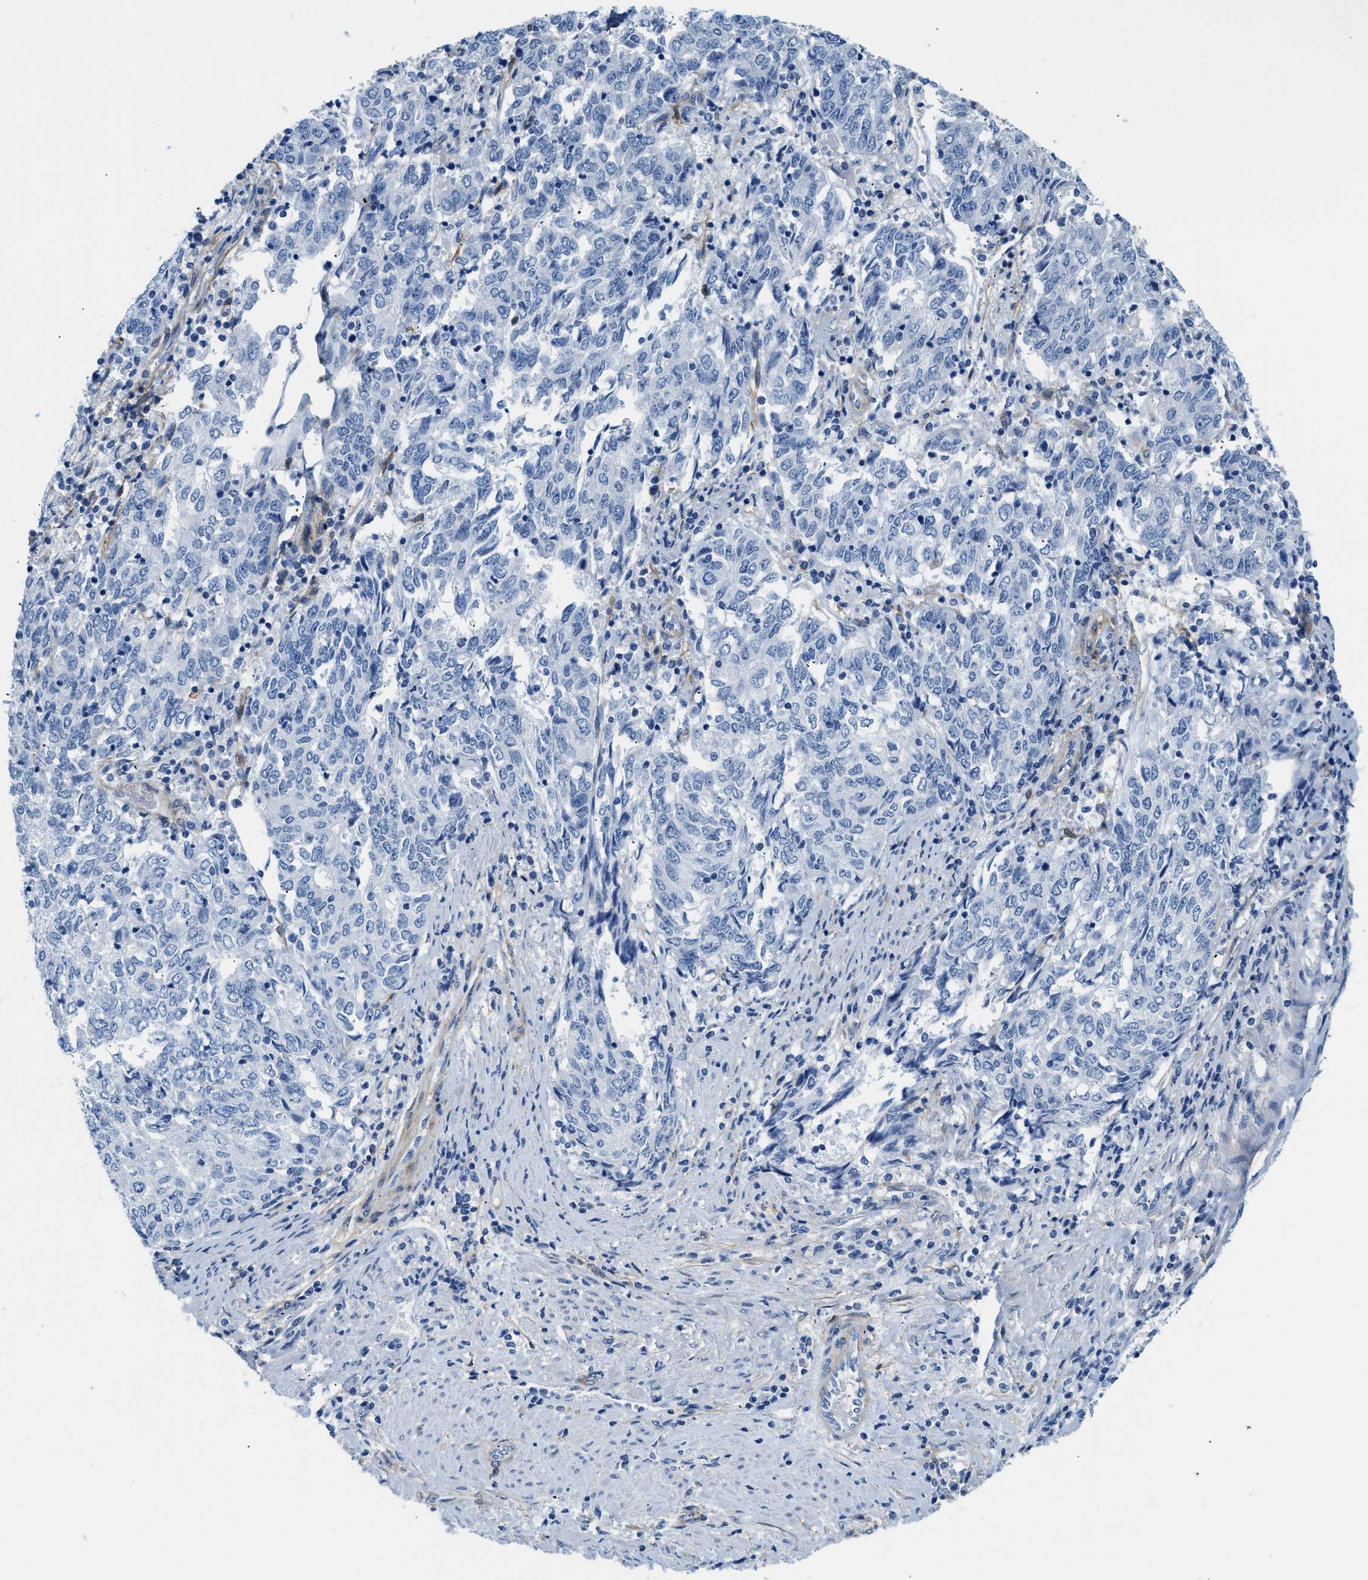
{"staining": {"intensity": "negative", "quantity": "none", "location": "none"}, "tissue": "endometrial cancer", "cell_type": "Tumor cells", "image_type": "cancer", "snomed": [{"axis": "morphology", "description": "Adenocarcinoma, NOS"}, {"axis": "topography", "description": "Endometrium"}], "caption": "DAB (3,3'-diaminobenzidine) immunohistochemical staining of human adenocarcinoma (endometrial) exhibits no significant staining in tumor cells. (Immunohistochemistry (ihc), brightfield microscopy, high magnification).", "gene": "PDGFRB", "patient": {"sex": "female", "age": 80}}